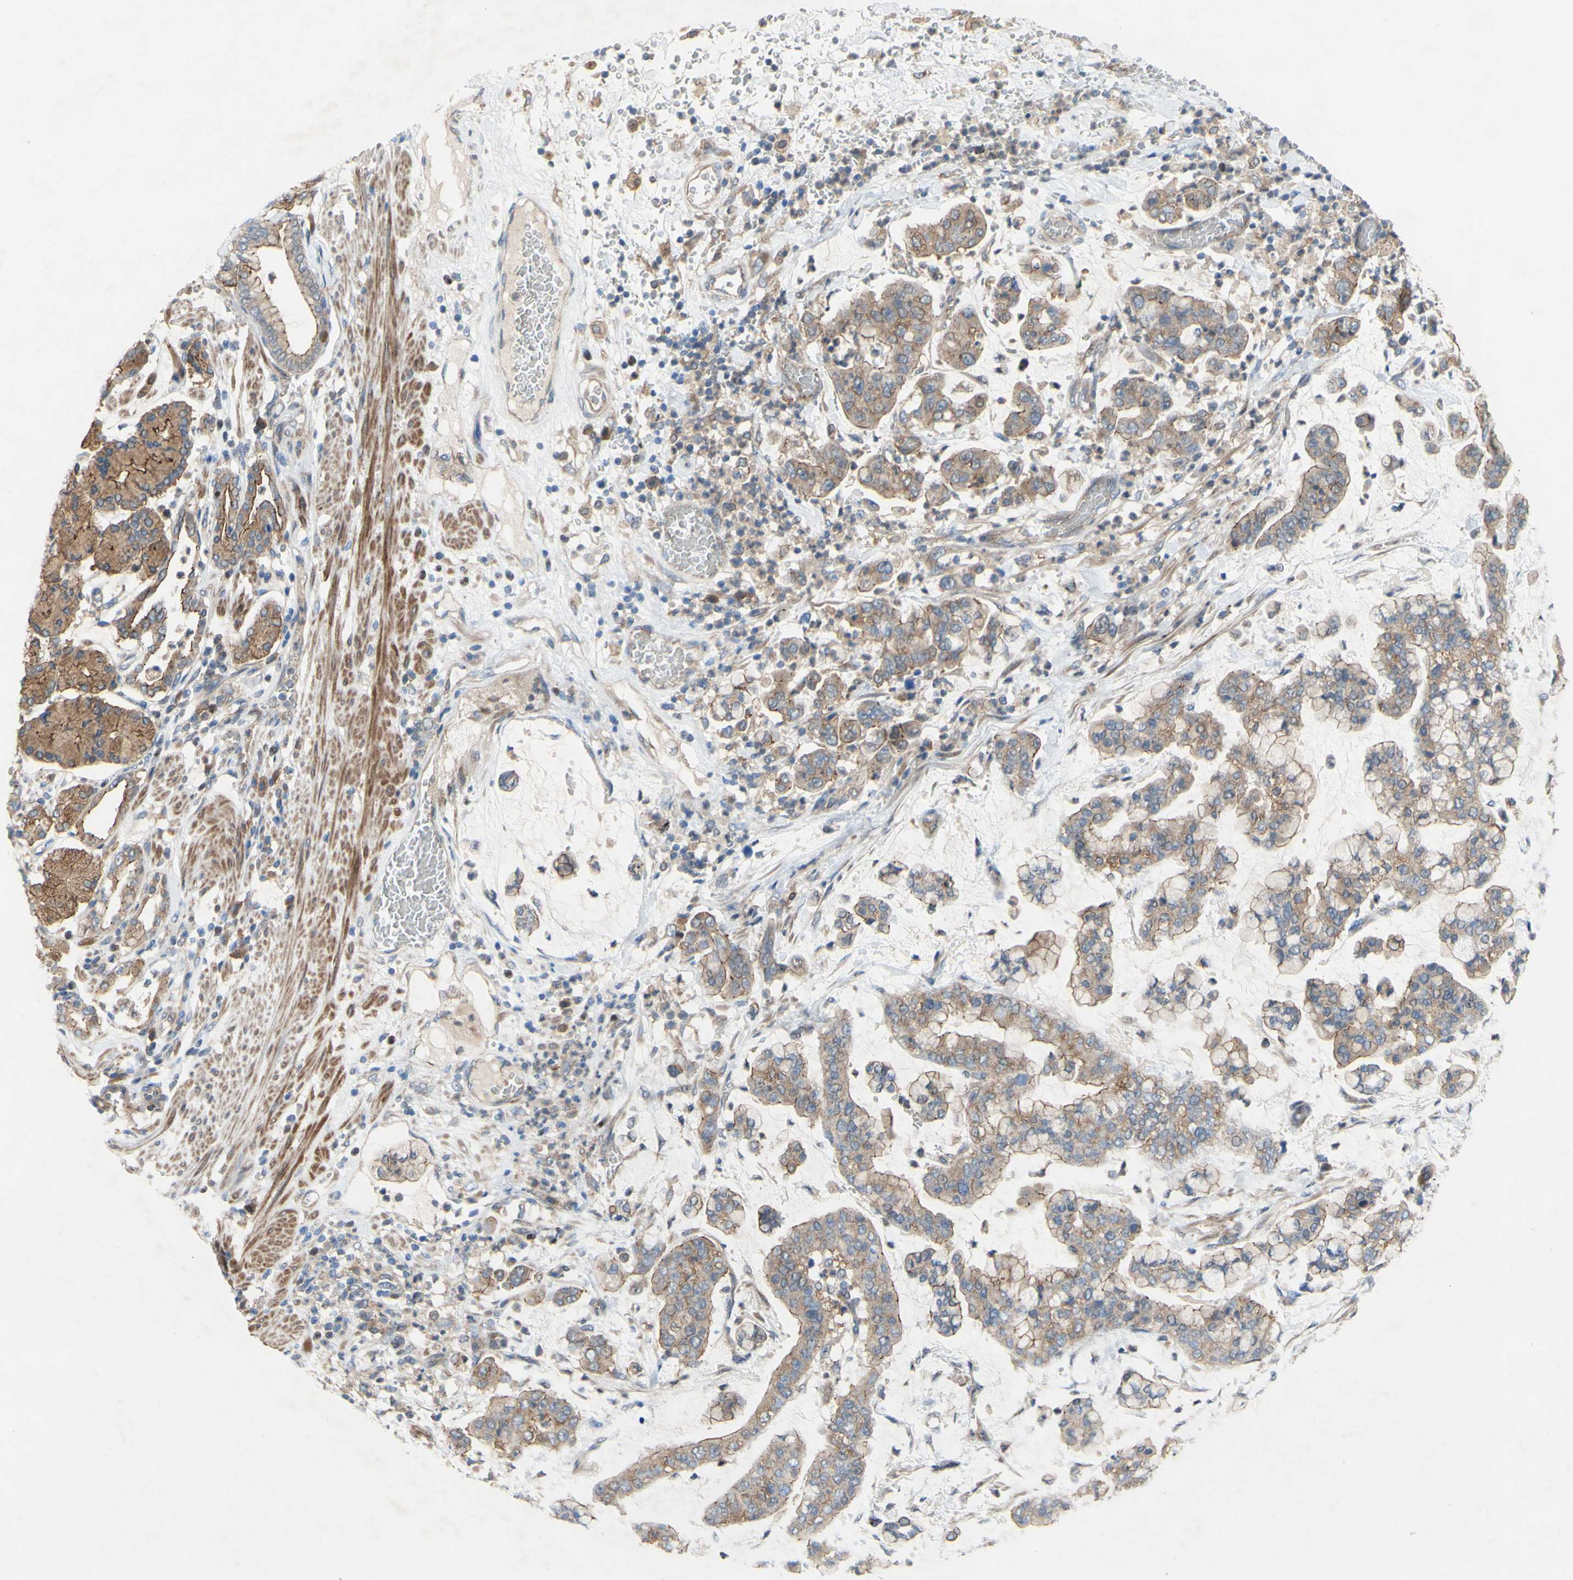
{"staining": {"intensity": "moderate", "quantity": ">75%", "location": "cytoplasmic/membranous"}, "tissue": "stomach cancer", "cell_type": "Tumor cells", "image_type": "cancer", "snomed": [{"axis": "morphology", "description": "Normal tissue, NOS"}, {"axis": "morphology", "description": "Adenocarcinoma, NOS"}, {"axis": "topography", "description": "Stomach, upper"}, {"axis": "topography", "description": "Stomach"}], "caption": "Moderate cytoplasmic/membranous staining for a protein is seen in approximately >75% of tumor cells of adenocarcinoma (stomach) using IHC.", "gene": "PDGFB", "patient": {"sex": "male", "age": 76}}